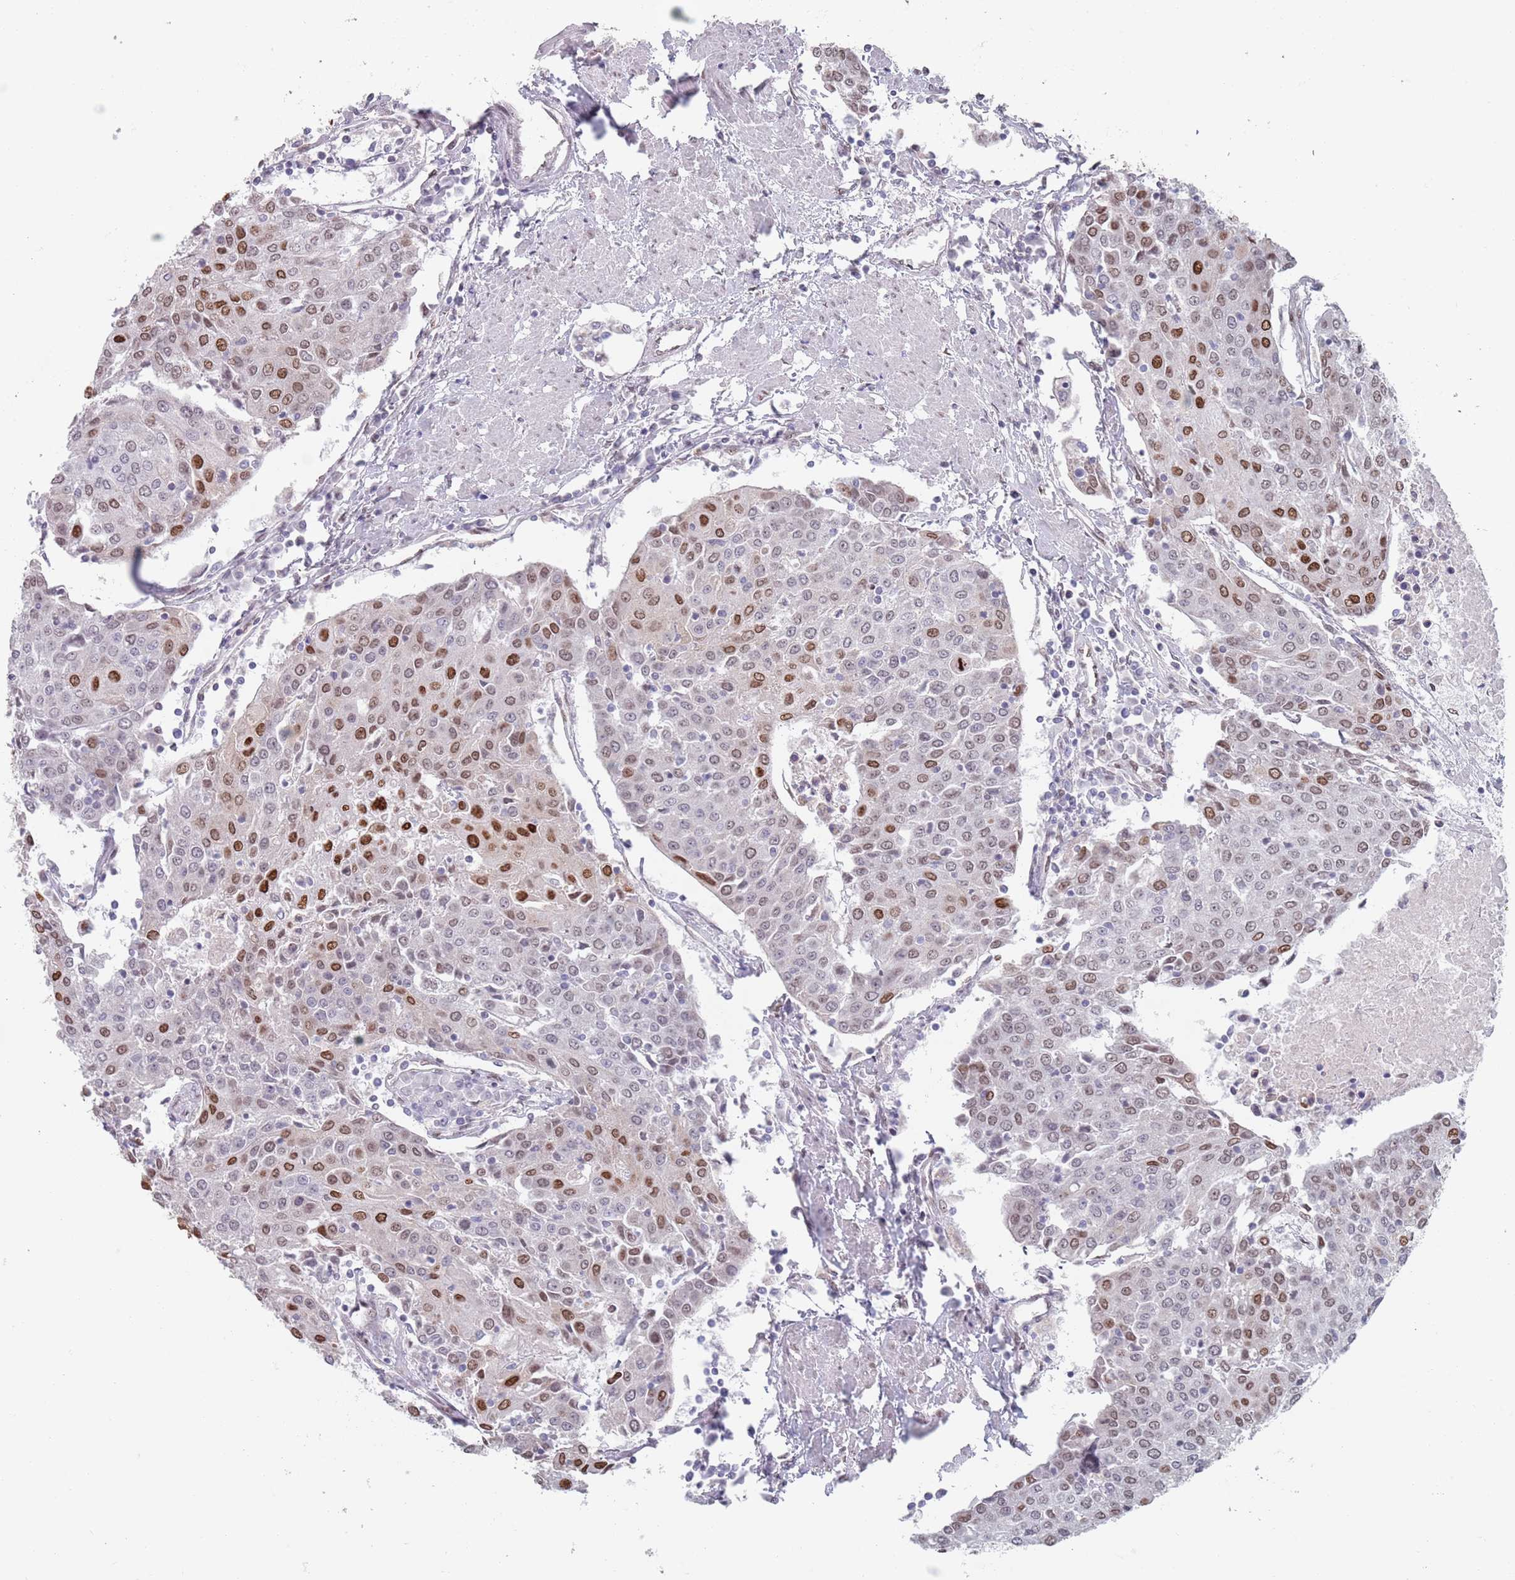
{"staining": {"intensity": "moderate", "quantity": "<25%", "location": "nuclear"}, "tissue": "urothelial cancer", "cell_type": "Tumor cells", "image_type": "cancer", "snomed": [{"axis": "morphology", "description": "Urothelial carcinoma, High grade"}, {"axis": "topography", "description": "Urinary bladder"}], "caption": "About <25% of tumor cells in high-grade urothelial carcinoma display moderate nuclear protein staining as visualized by brown immunohistochemical staining.", "gene": "MFSD12", "patient": {"sex": "female", "age": 85}}